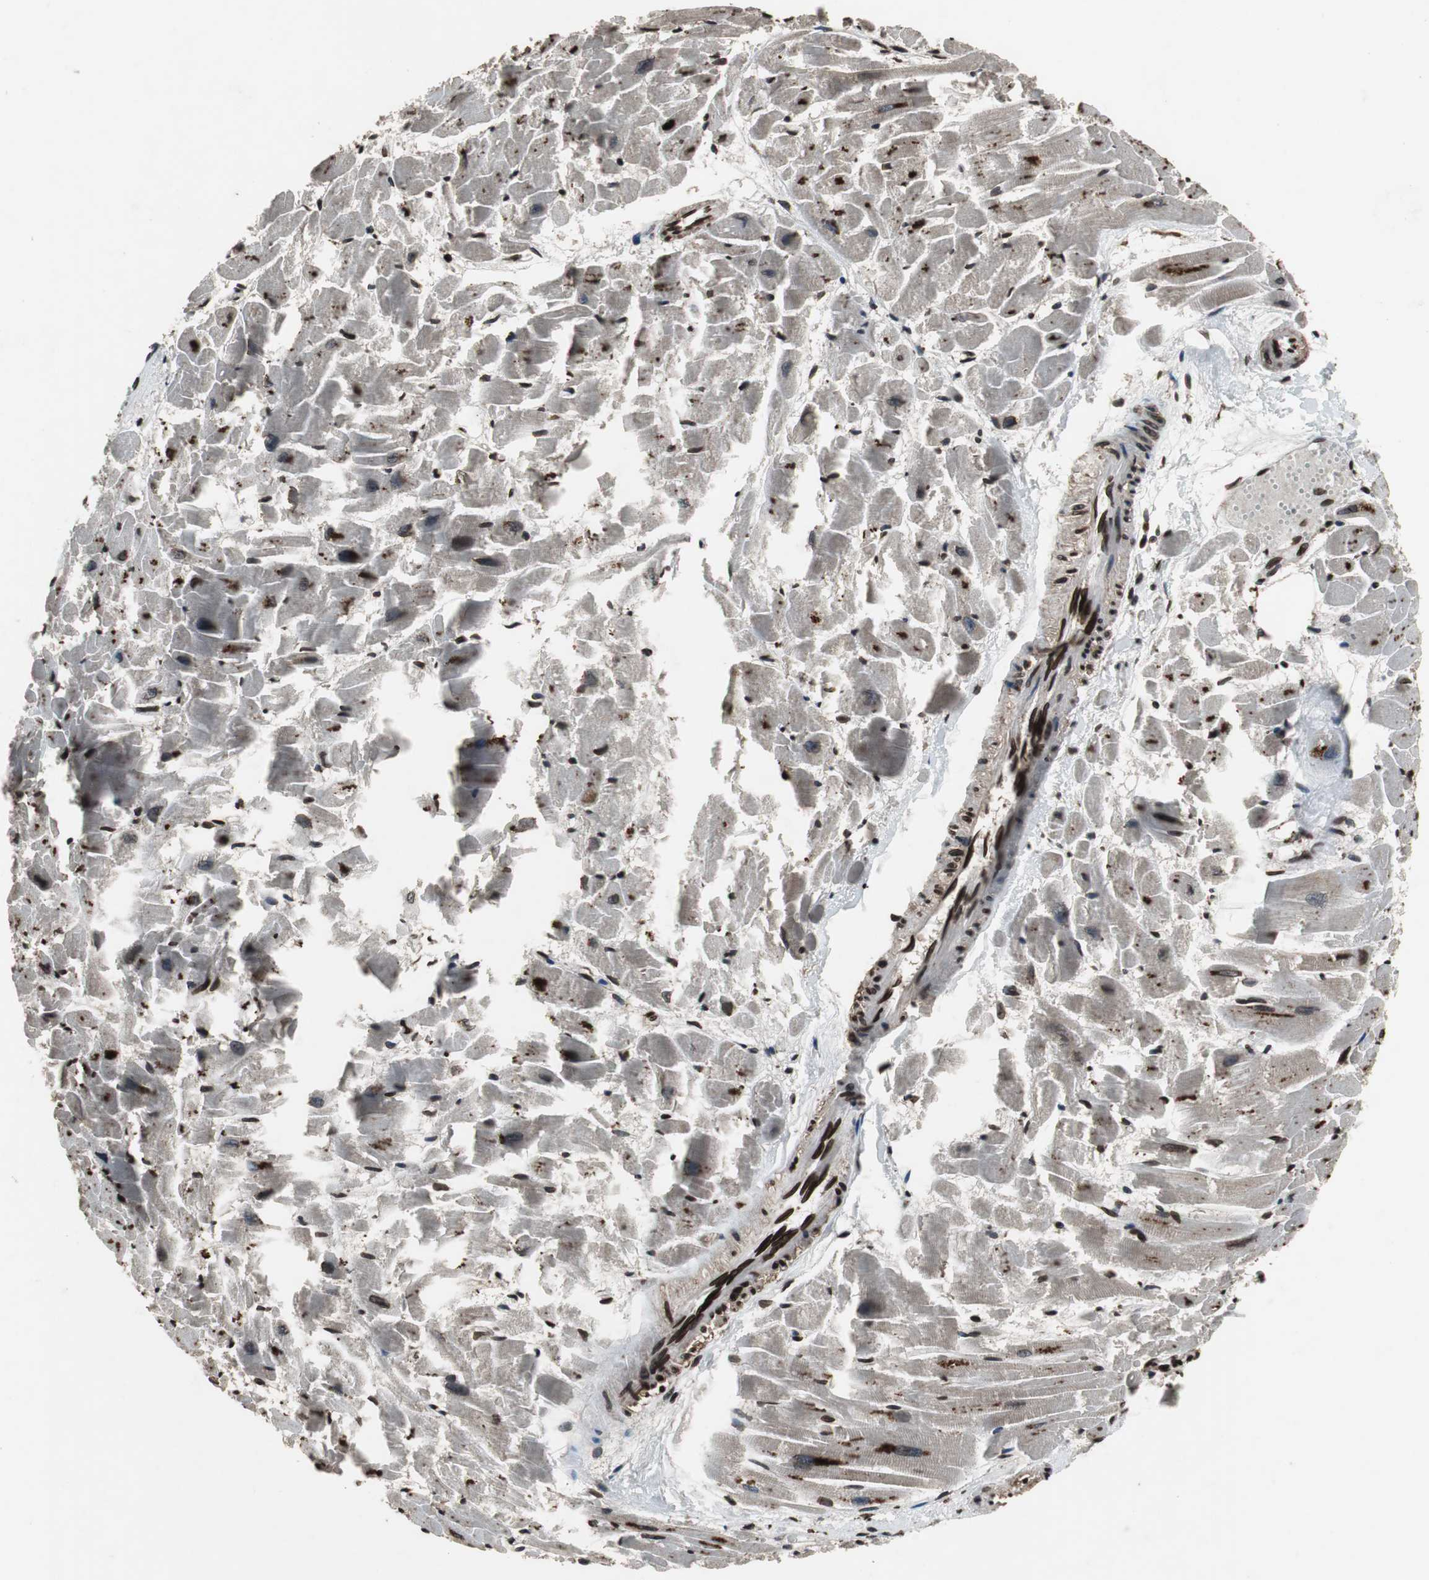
{"staining": {"intensity": "strong", "quantity": ">75%", "location": "cytoplasmic/membranous,nuclear"}, "tissue": "heart muscle", "cell_type": "Cardiomyocytes", "image_type": "normal", "snomed": [{"axis": "morphology", "description": "Normal tissue, NOS"}, {"axis": "topography", "description": "Heart"}], "caption": "The immunohistochemical stain shows strong cytoplasmic/membranous,nuclear staining in cardiomyocytes of benign heart muscle.", "gene": "LMNA", "patient": {"sex": "female", "age": 19}}